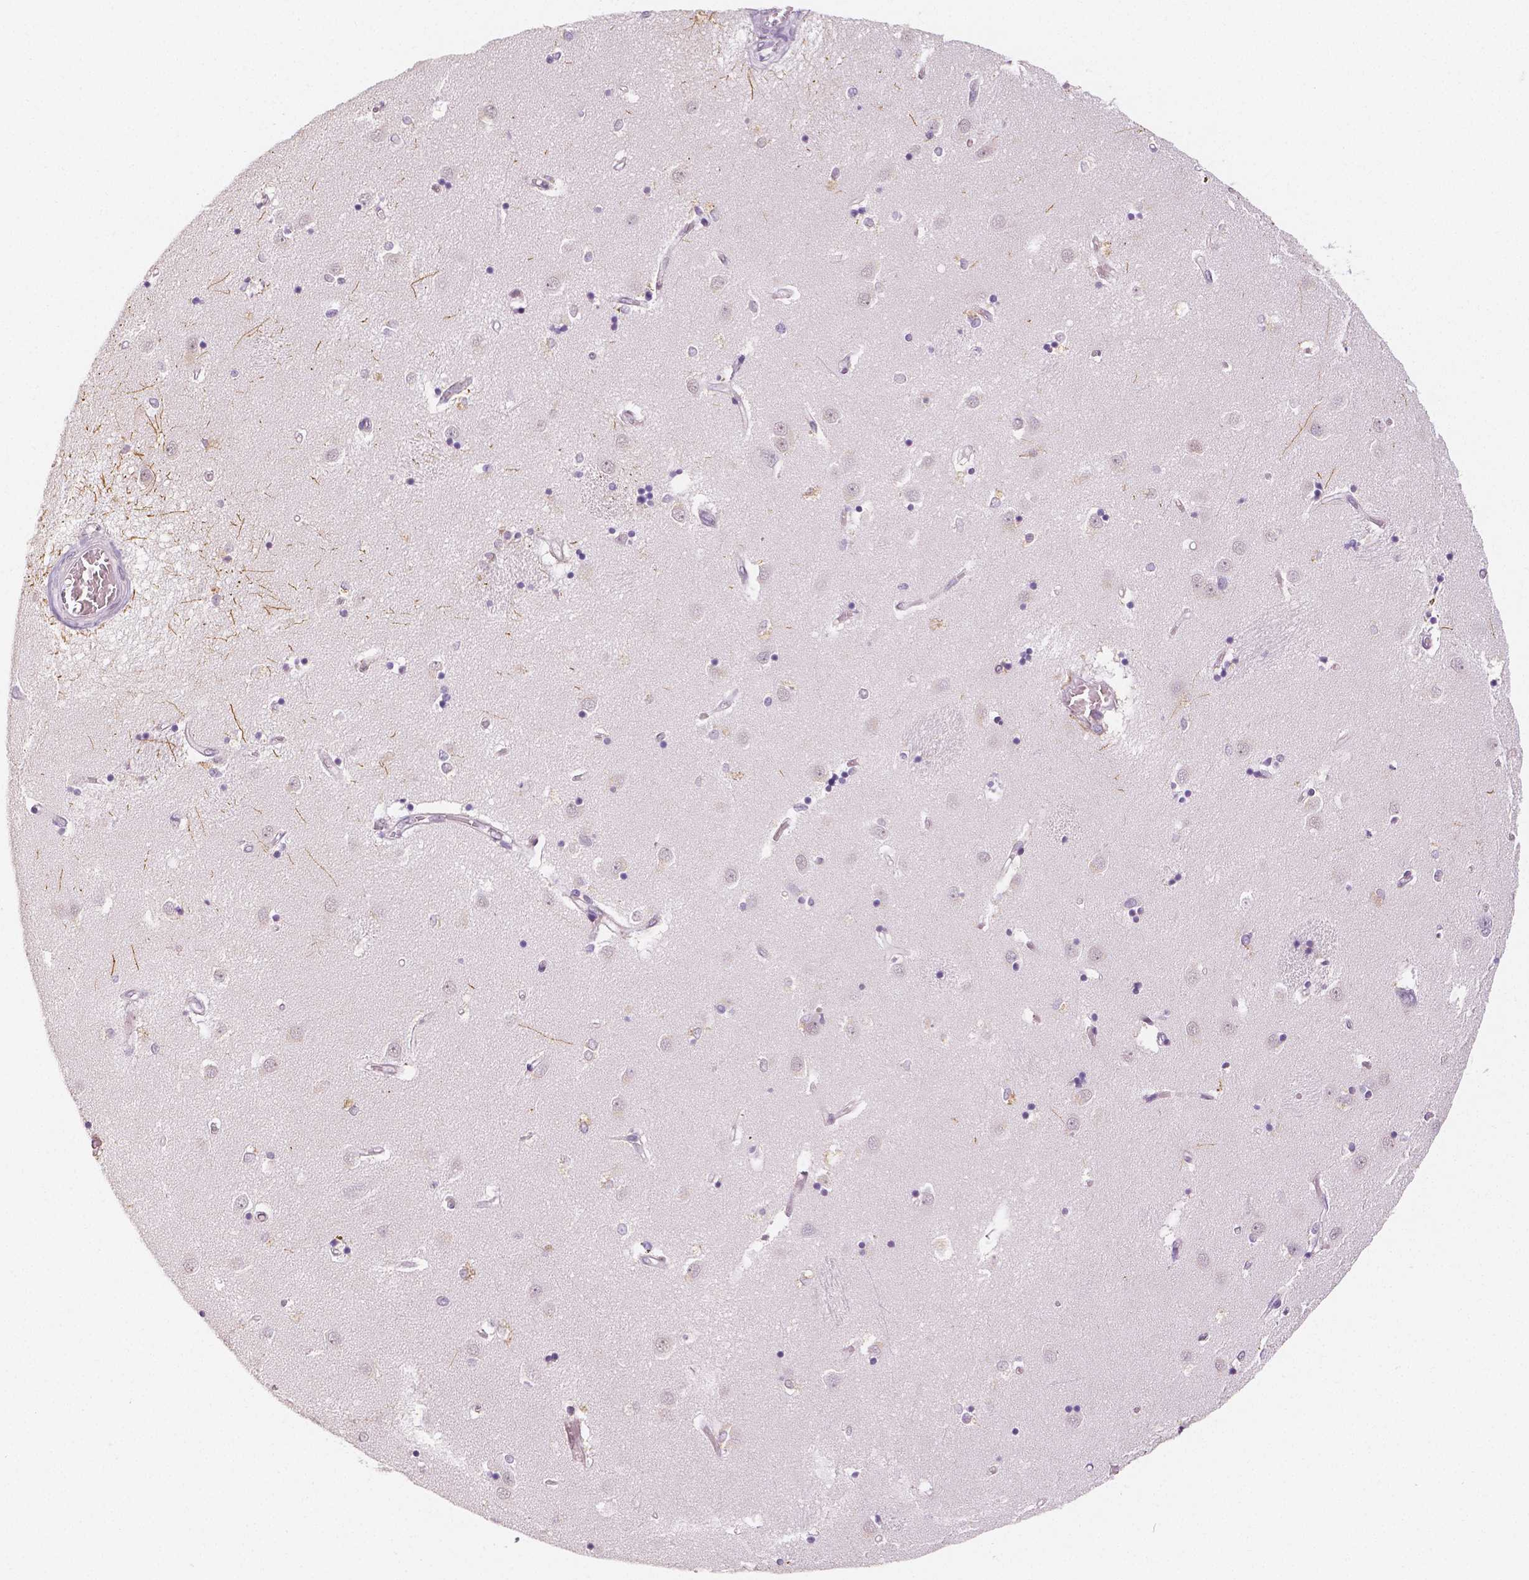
{"staining": {"intensity": "negative", "quantity": "none", "location": "none"}, "tissue": "caudate", "cell_type": "Glial cells", "image_type": "normal", "snomed": [{"axis": "morphology", "description": "Normal tissue, NOS"}, {"axis": "topography", "description": "Lateral ventricle wall"}], "caption": "High power microscopy photomicrograph of an immunohistochemistry histopathology image of unremarkable caudate, revealing no significant positivity in glial cells.", "gene": "KDM5B", "patient": {"sex": "male", "age": 54}}